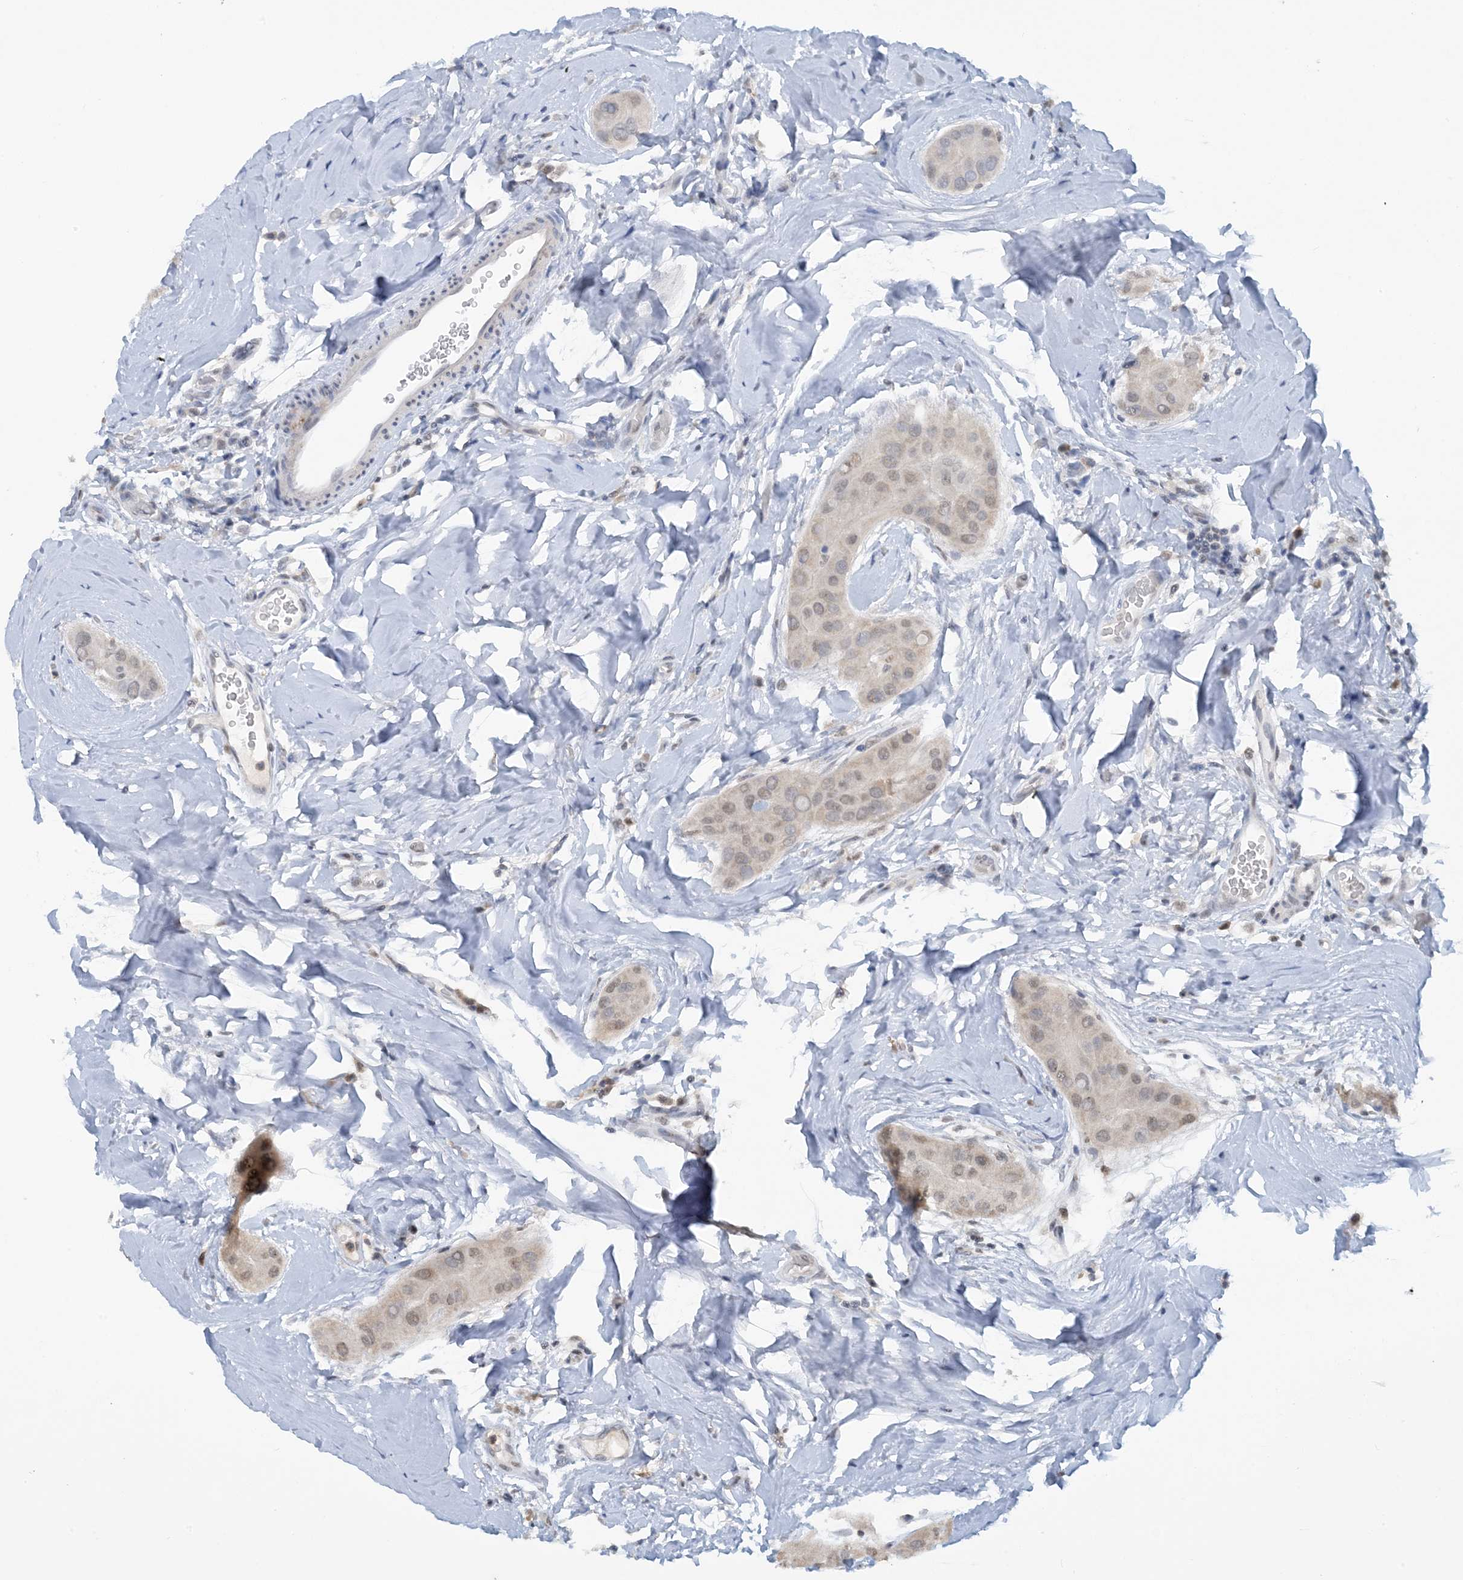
{"staining": {"intensity": "weak", "quantity": "<25%", "location": "nuclear"}, "tissue": "thyroid cancer", "cell_type": "Tumor cells", "image_type": "cancer", "snomed": [{"axis": "morphology", "description": "Papillary adenocarcinoma, NOS"}, {"axis": "topography", "description": "Thyroid gland"}], "caption": "Human thyroid papillary adenocarcinoma stained for a protein using IHC demonstrates no expression in tumor cells.", "gene": "ACYP2", "patient": {"sex": "male", "age": 33}}